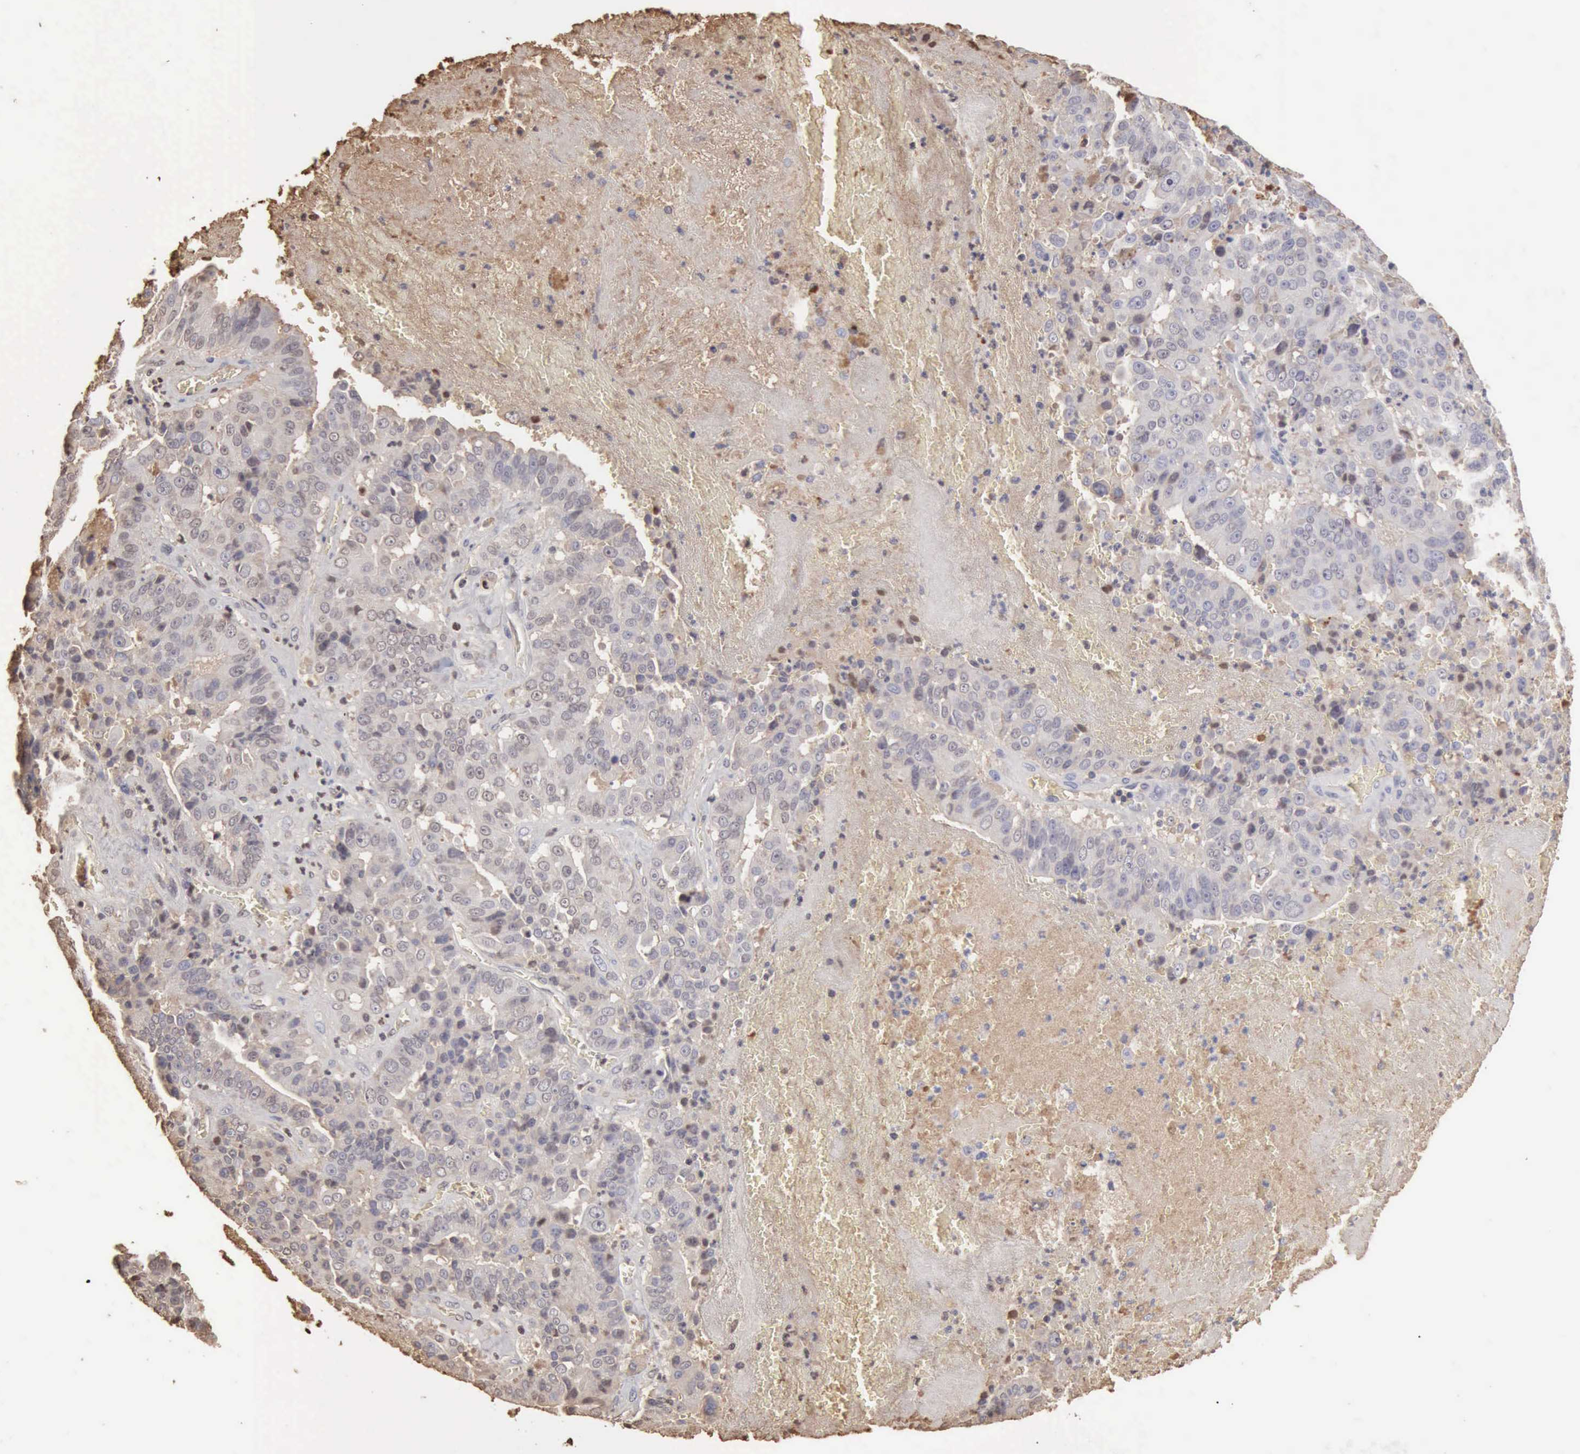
{"staining": {"intensity": "negative", "quantity": "none", "location": "none"}, "tissue": "liver cancer", "cell_type": "Tumor cells", "image_type": "cancer", "snomed": [{"axis": "morphology", "description": "Cholangiocarcinoma"}, {"axis": "topography", "description": "Liver"}], "caption": "A photomicrograph of liver cholangiocarcinoma stained for a protein displays no brown staining in tumor cells.", "gene": "SERPINA1", "patient": {"sex": "female", "age": 79}}